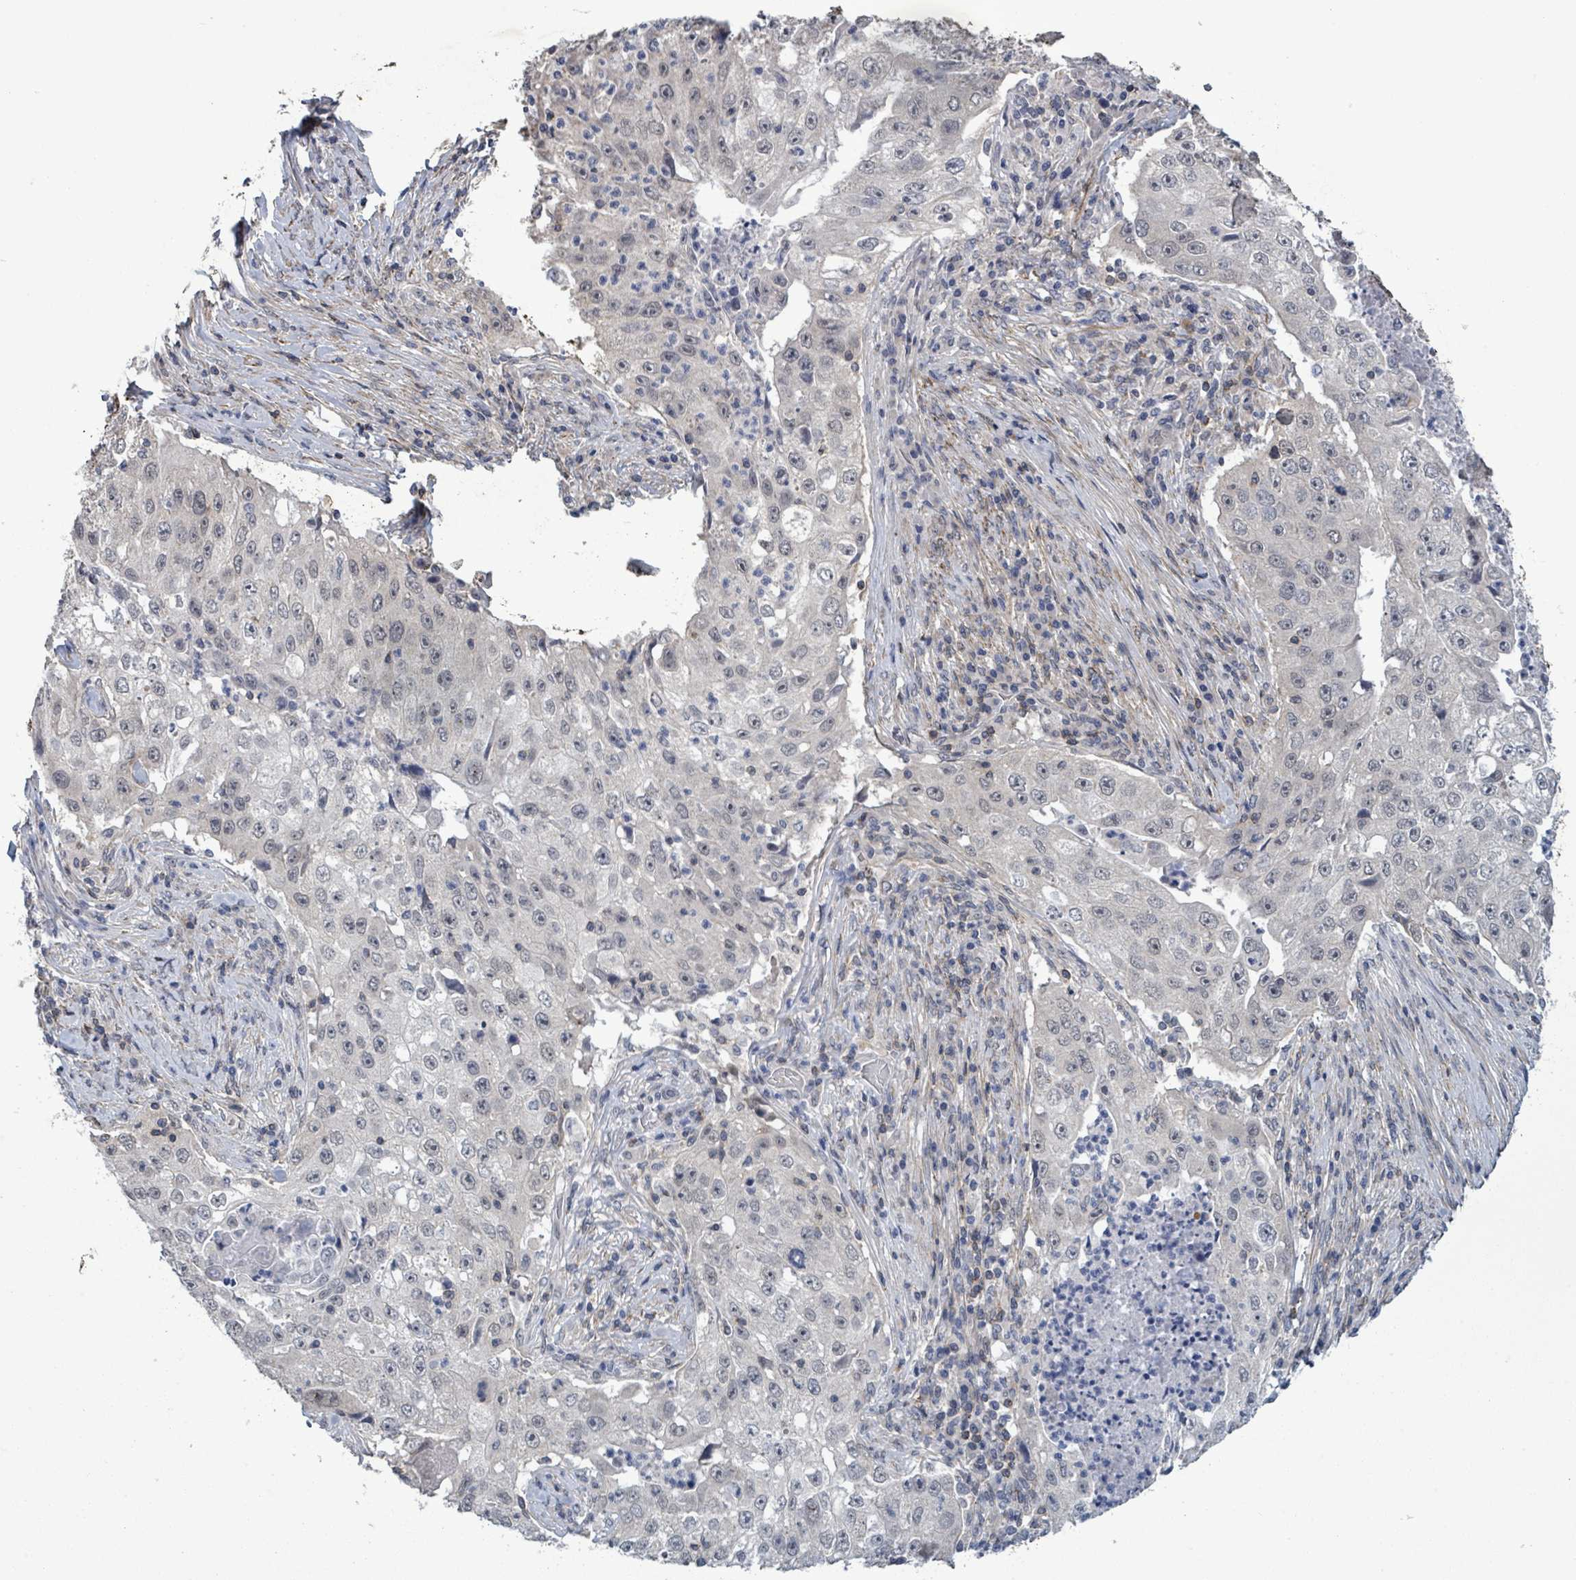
{"staining": {"intensity": "negative", "quantity": "none", "location": "none"}, "tissue": "lung cancer", "cell_type": "Tumor cells", "image_type": "cancer", "snomed": [{"axis": "morphology", "description": "Squamous cell carcinoma, NOS"}, {"axis": "topography", "description": "Lung"}], "caption": "Tumor cells show no significant expression in lung cancer (squamous cell carcinoma). (Stains: DAB IHC with hematoxylin counter stain, Microscopy: brightfield microscopy at high magnification).", "gene": "AMMECR1", "patient": {"sex": "male", "age": 64}}